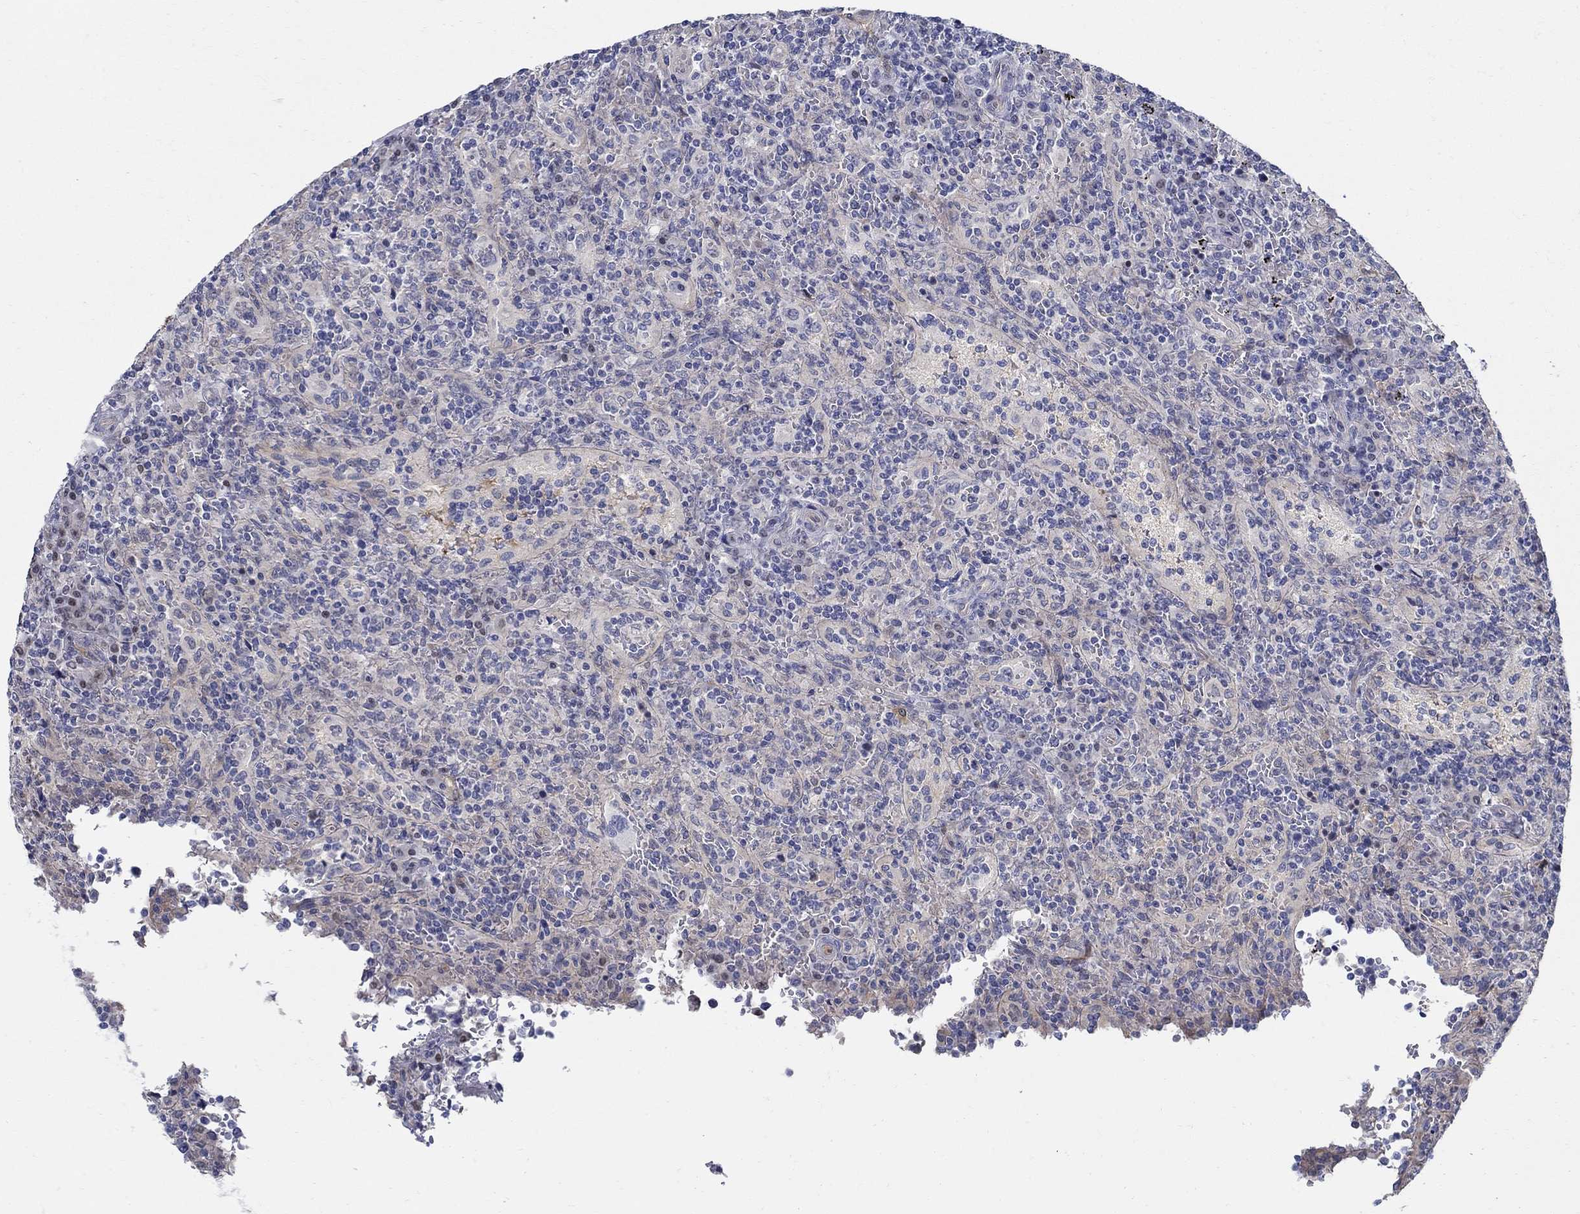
{"staining": {"intensity": "negative", "quantity": "none", "location": "none"}, "tissue": "lymphoma", "cell_type": "Tumor cells", "image_type": "cancer", "snomed": [{"axis": "morphology", "description": "Malignant lymphoma, non-Hodgkin's type, Low grade"}, {"axis": "topography", "description": "Spleen"}], "caption": "DAB immunohistochemical staining of low-grade malignant lymphoma, non-Hodgkin's type displays no significant positivity in tumor cells.", "gene": "C16orf46", "patient": {"sex": "male", "age": 62}}